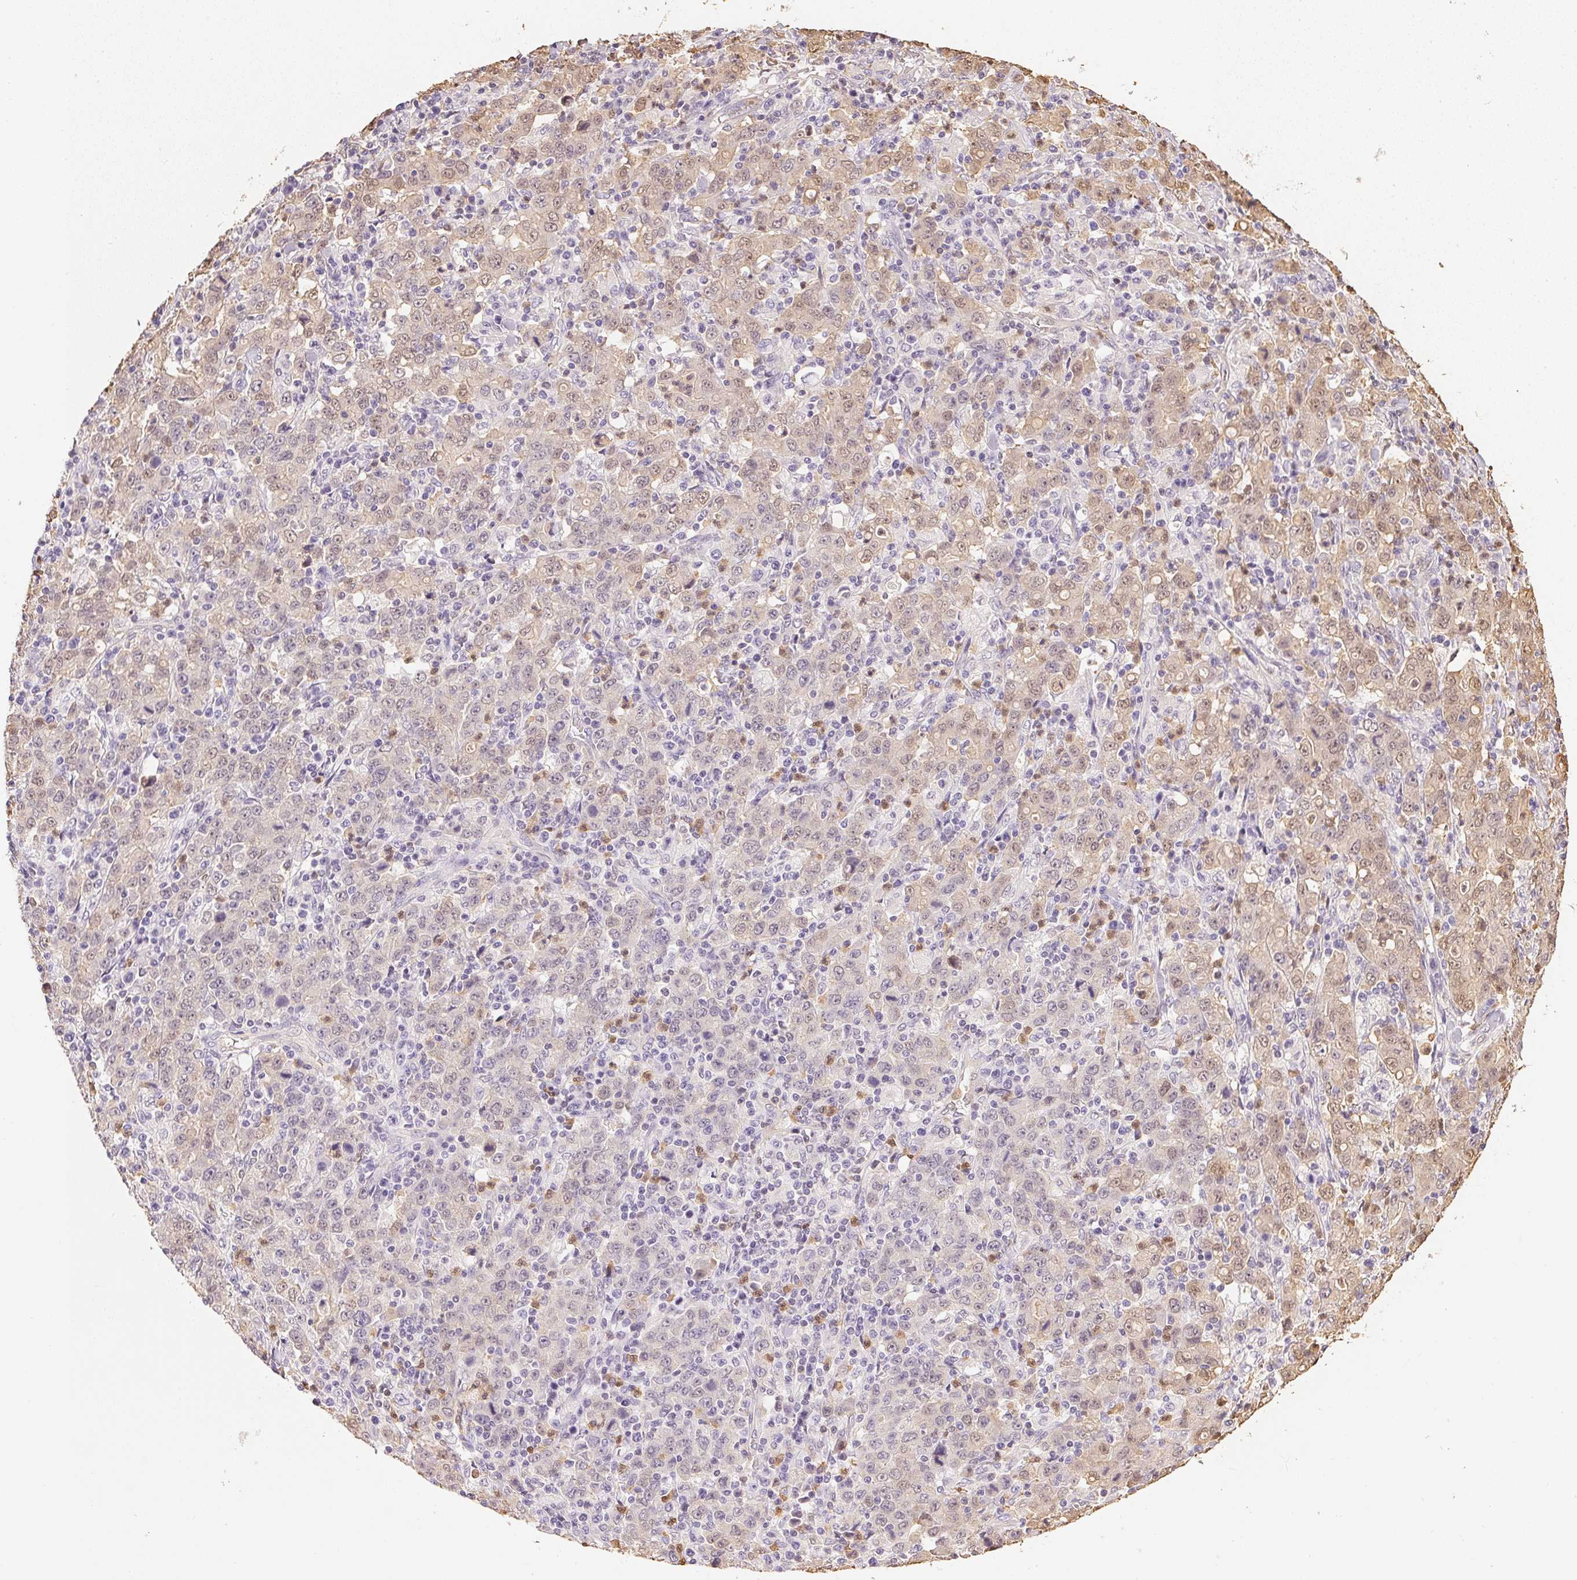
{"staining": {"intensity": "weak", "quantity": "25%-75%", "location": "cytoplasmic/membranous"}, "tissue": "stomach cancer", "cell_type": "Tumor cells", "image_type": "cancer", "snomed": [{"axis": "morphology", "description": "Adenocarcinoma, NOS"}, {"axis": "topography", "description": "Stomach, upper"}], "caption": "The histopathology image displays staining of stomach cancer, revealing weak cytoplasmic/membranous protein staining (brown color) within tumor cells.", "gene": "S100A3", "patient": {"sex": "male", "age": 69}}